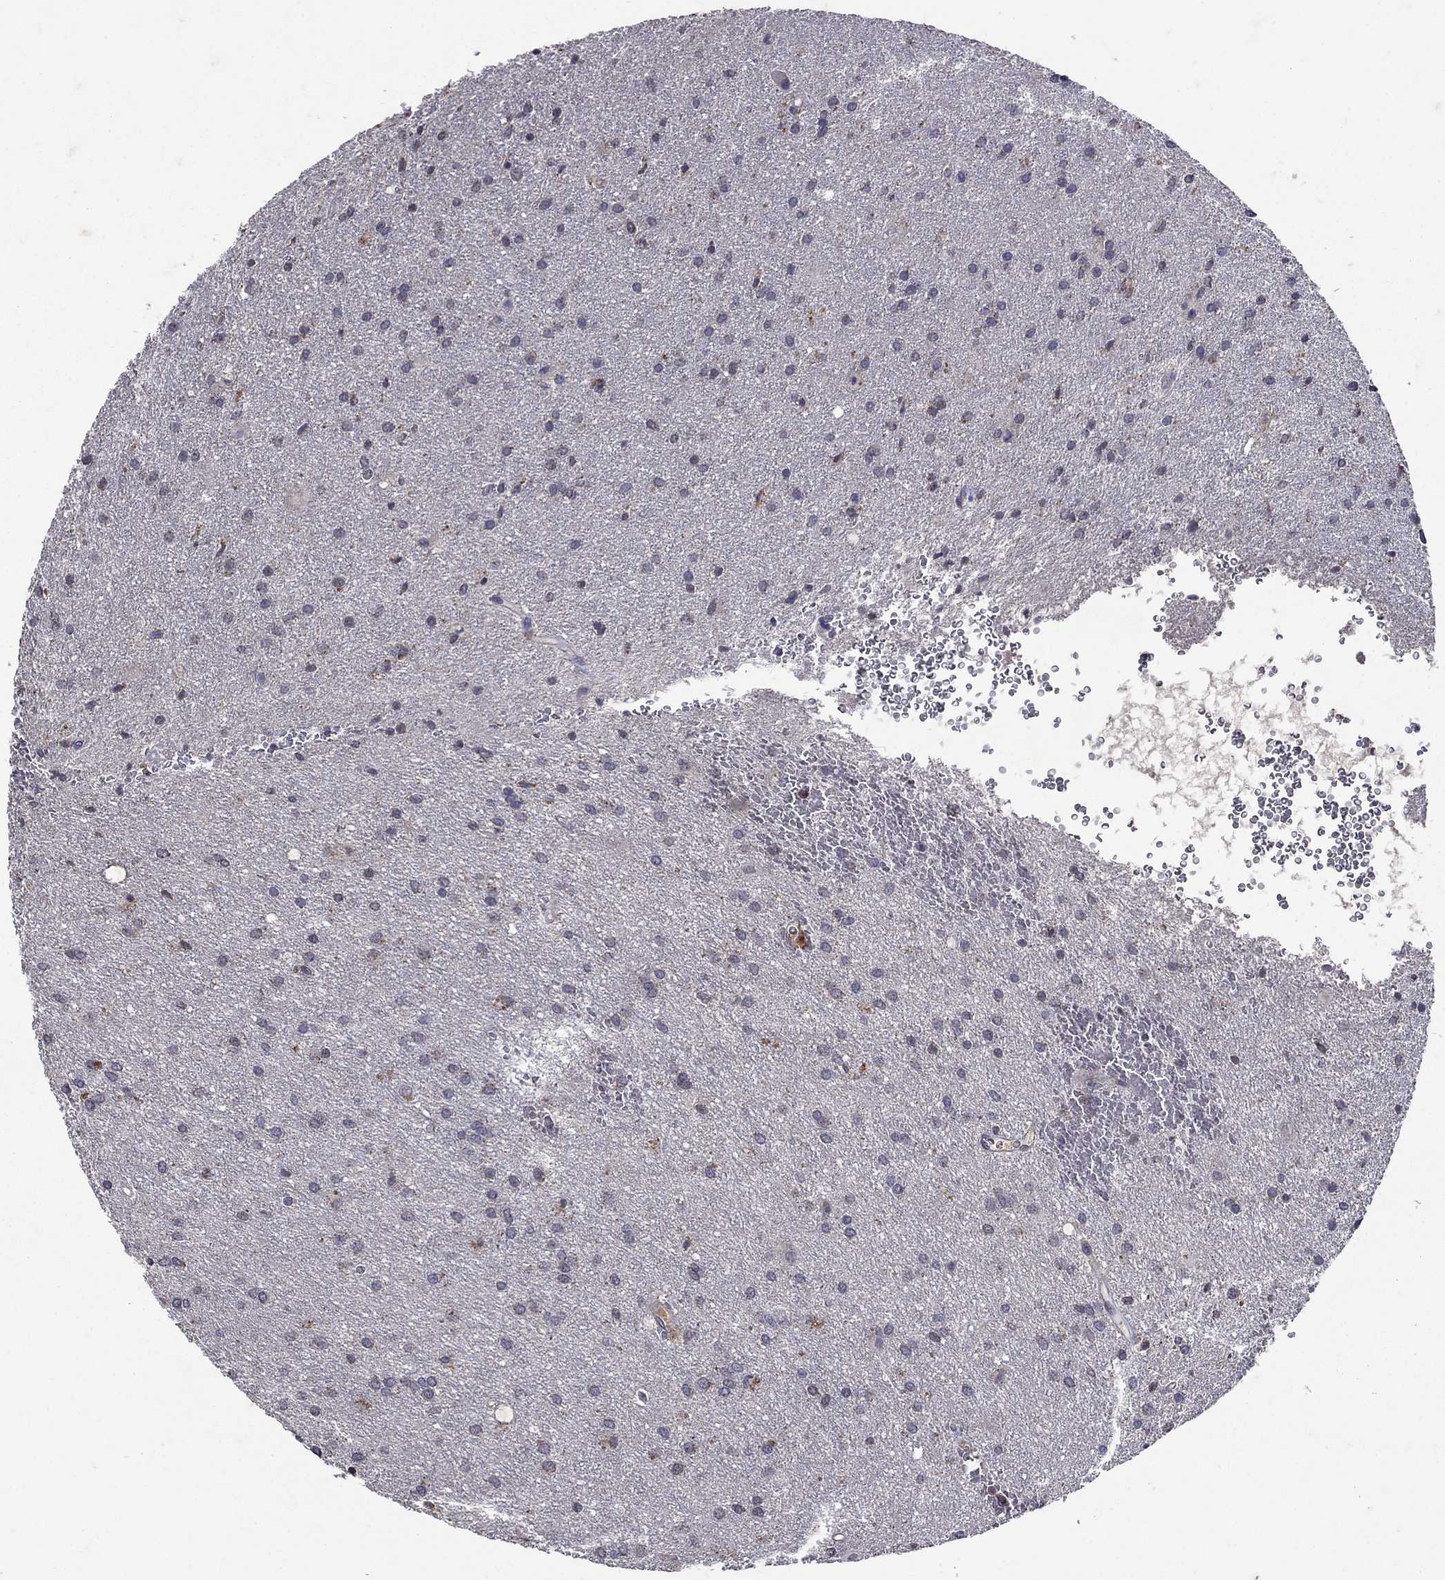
{"staining": {"intensity": "negative", "quantity": "none", "location": "none"}, "tissue": "glioma", "cell_type": "Tumor cells", "image_type": "cancer", "snomed": [{"axis": "morphology", "description": "Glioma, malignant, Low grade"}, {"axis": "topography", "description": "Brain"}], "caption": "High magnification brightfield microscopy of glioma stained with DAB (brown) and counterstained with hematoxylin (blue): tumor cells show no significant staining.", "gene": "NPC2", "patient": {"sex": "male", "age": 58}}